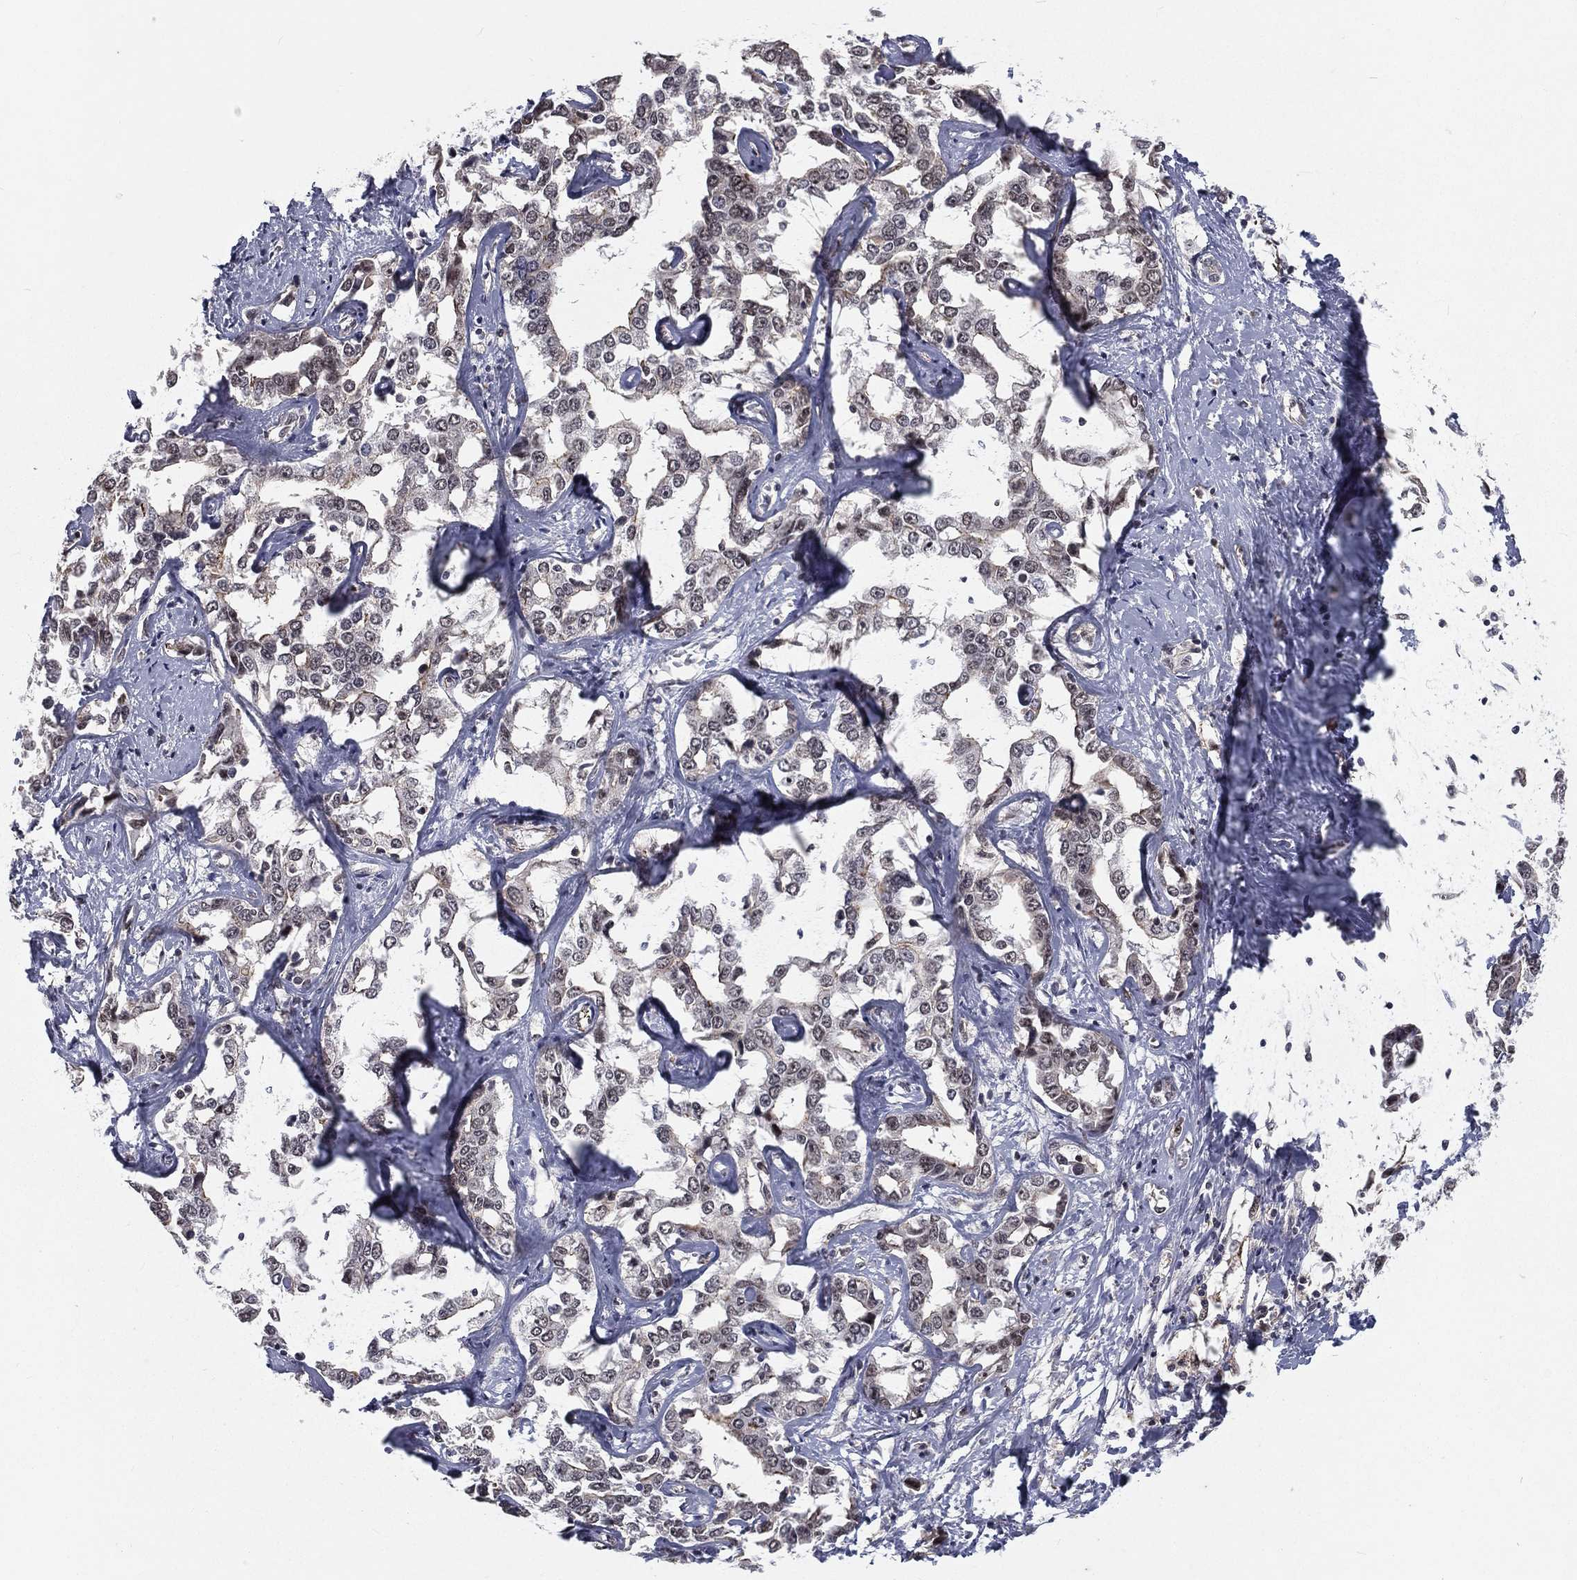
{"staining": {"intensity": "negative", "quantity": "none", "location": "none"}, "tissue": "liver cancer", "cell_type": "Tumor cells", "image_type": "cancer", "snomed": [{"axis": "morphology", "description": "Cholangiocarcinoma"}, {"axis": "topography", "description": "Liver"}], "caption": "DAB immunohistochemical staining of human liver cancer displays no significant staining in tumor cells. (Immunohistochemistry (ihc), brightfield microscopy, high magnification).", "gene": "MORC2", "patient": {"sex": "male", "age": 59}}